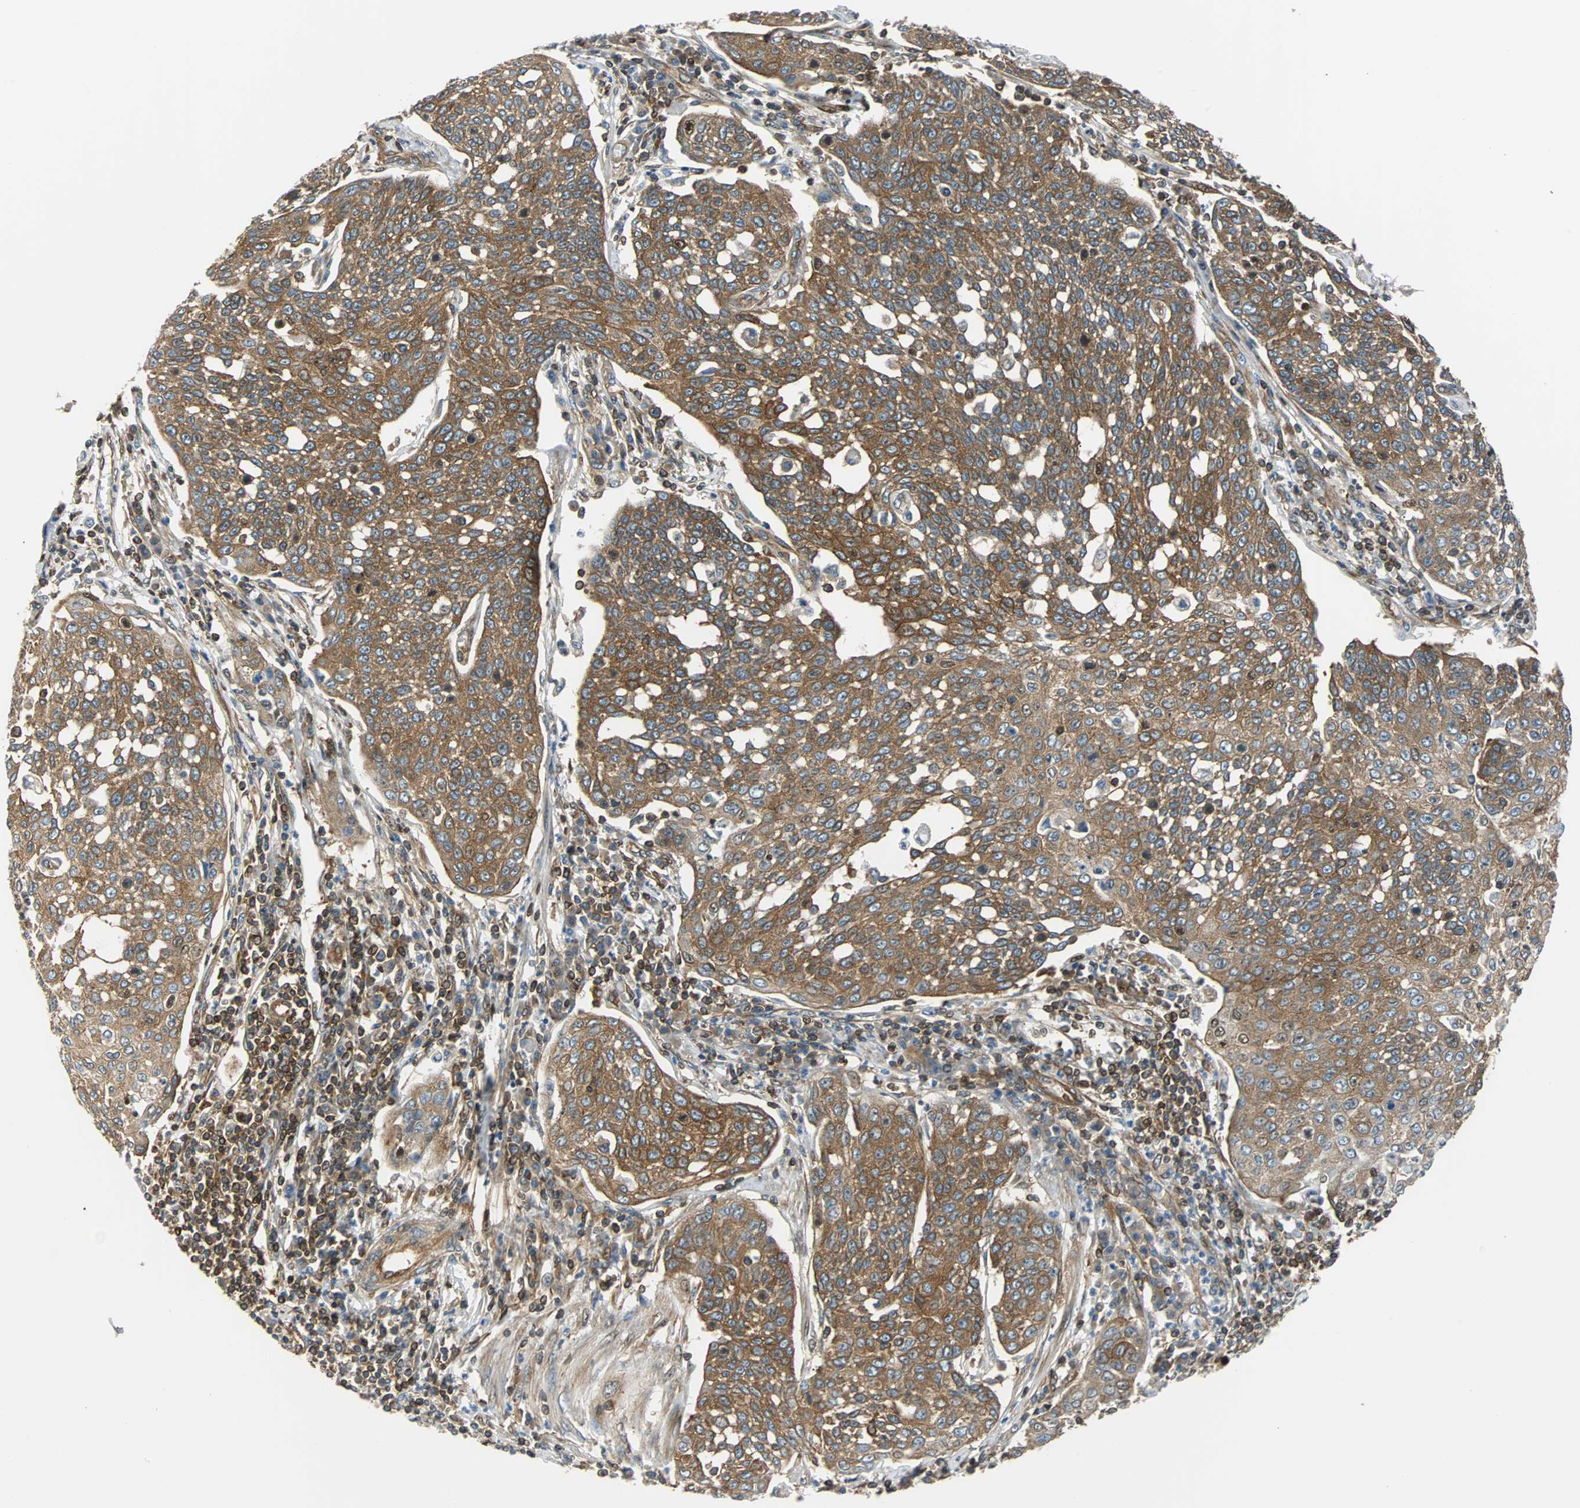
{"staining": {"intensity": "strong", "quantity": ">75%", "location": "cytoplasmic/membranous"}, "tissue": "cervical cancer", "cell_type": "Tumor cells", "image_type": "cancer", "snomed": [{"axis": "morphology", "description": "Squamous cell carcinoma, NOS"}, {"axis": "topography", "description": "Cervix"}], "caption": "Strong cytoplasmic/membranous protein staining is seen in approximately >75% of tumor cells in cervical squamous cell carcinoma.", "gene": "RELA", "patient": {"sex": "female", "age": 34}}